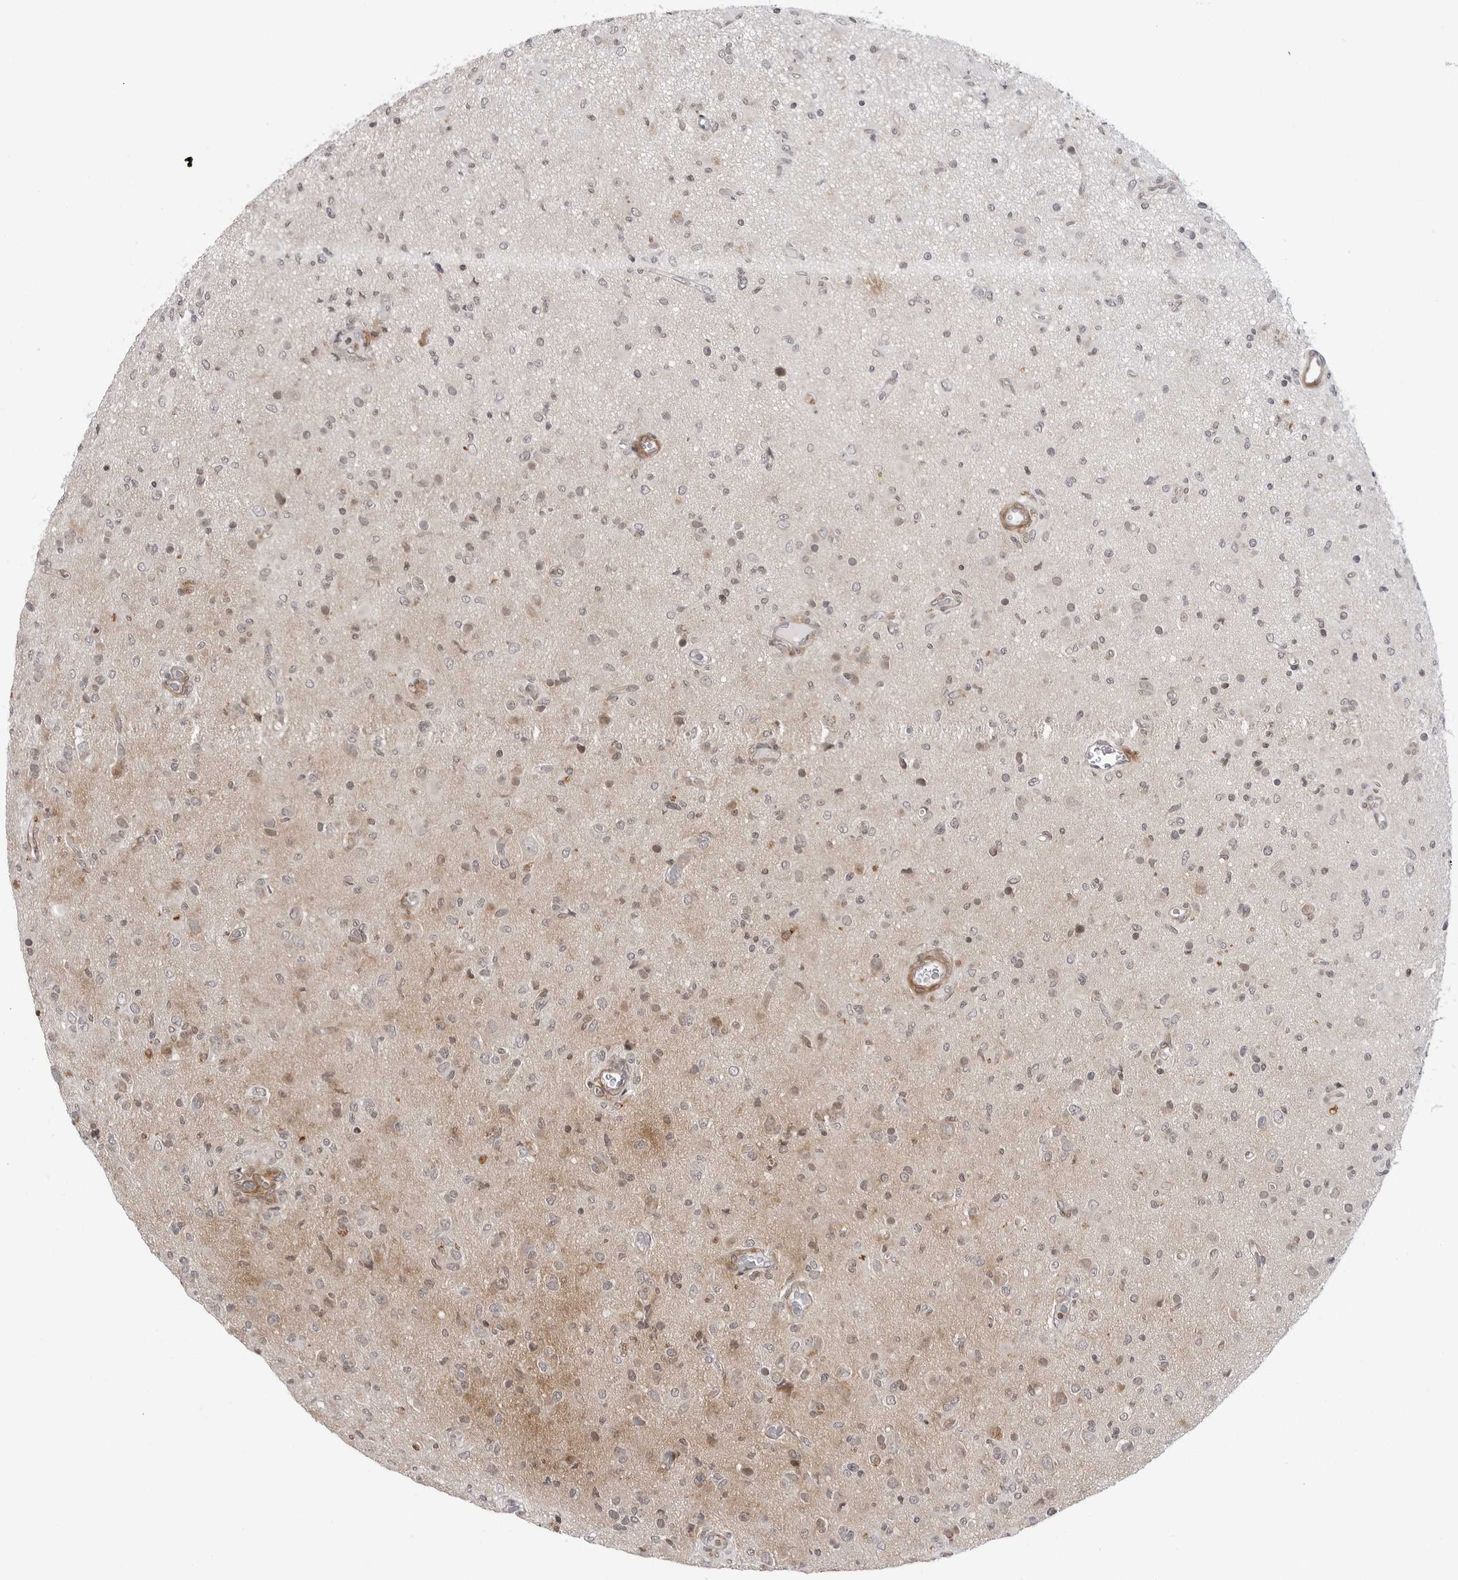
{"staining": {"intensity": "weak", "quantity": "<25%", "location": "cytoplasmic/membranous,nuclear"}, "tissue": "glioma", "cell_type": "Tumor cells", "image_type": "cancer", "snomed": [{"axis": "morphology", "description": "Glioma, malignant, High grade"}, {"axis": "topography", "description": "Brain"}], "caption": "Immunohistochemical staining of glioma demonstrates no significant expression in tumor cells.", "gene": "ADAMTS5", "patient": {"sex": "female", "age": 57}}